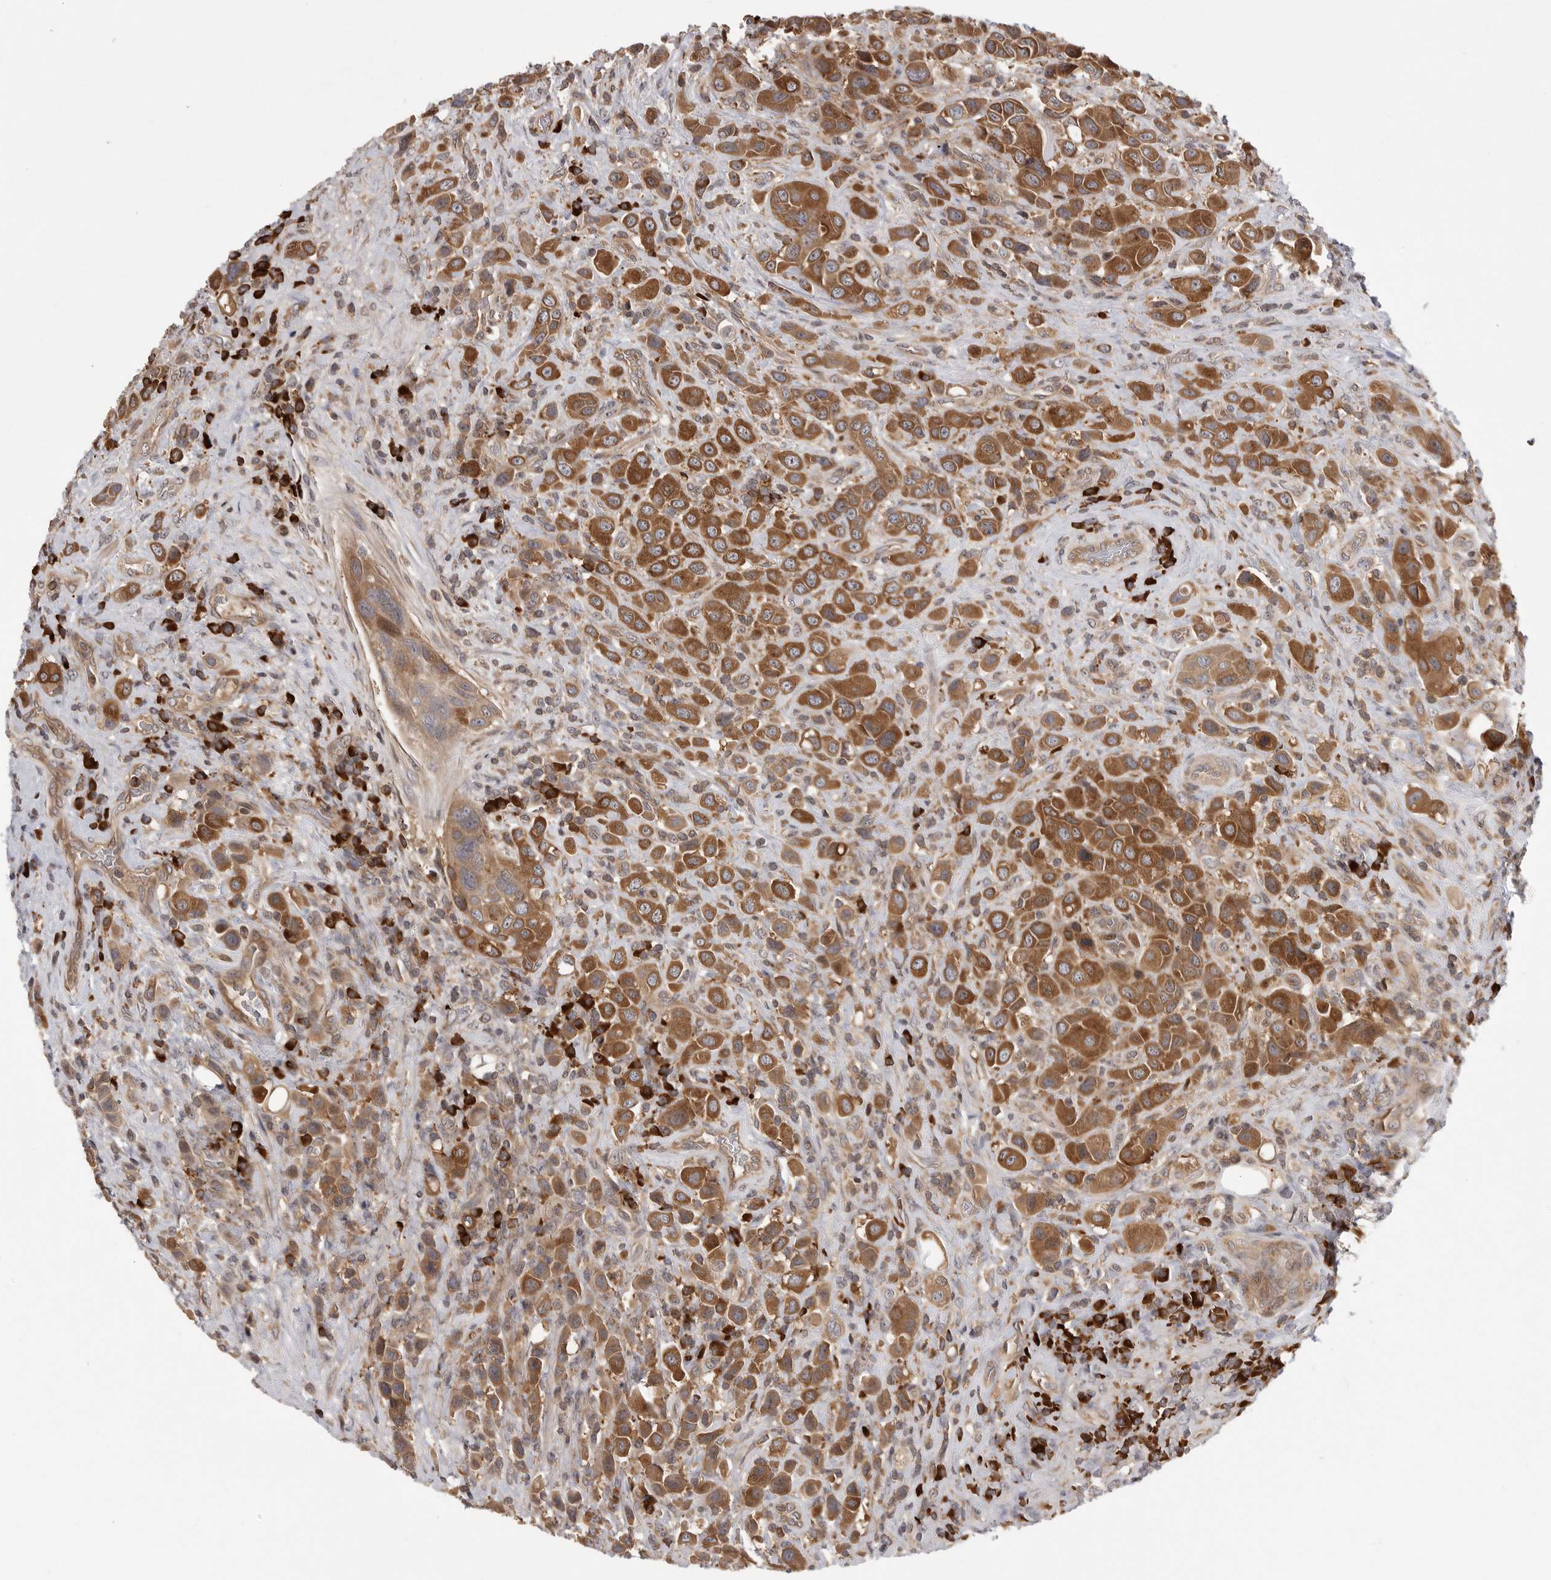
{"staining": {"intensity": "strong", "quantity": ">75%", "location": "cytoplasmic/membranous"}, "tissue": "urothelial cancer", "cell_type": "Tumor cells", "image_type": "cancer", "snomed": [{"axis": "morphology", "description": "Urothelial carcinoma, High grade"}, {"axis": "topography", "description": "Urinary bladder"}], "caption": "The image shows staining of urothelial cancer, revealing strong cytoplasmic/membranous protein positivity (brown color) within tumor cells.", "gene": "OXR1", "patient": {"sex": "male", "age": 50}}